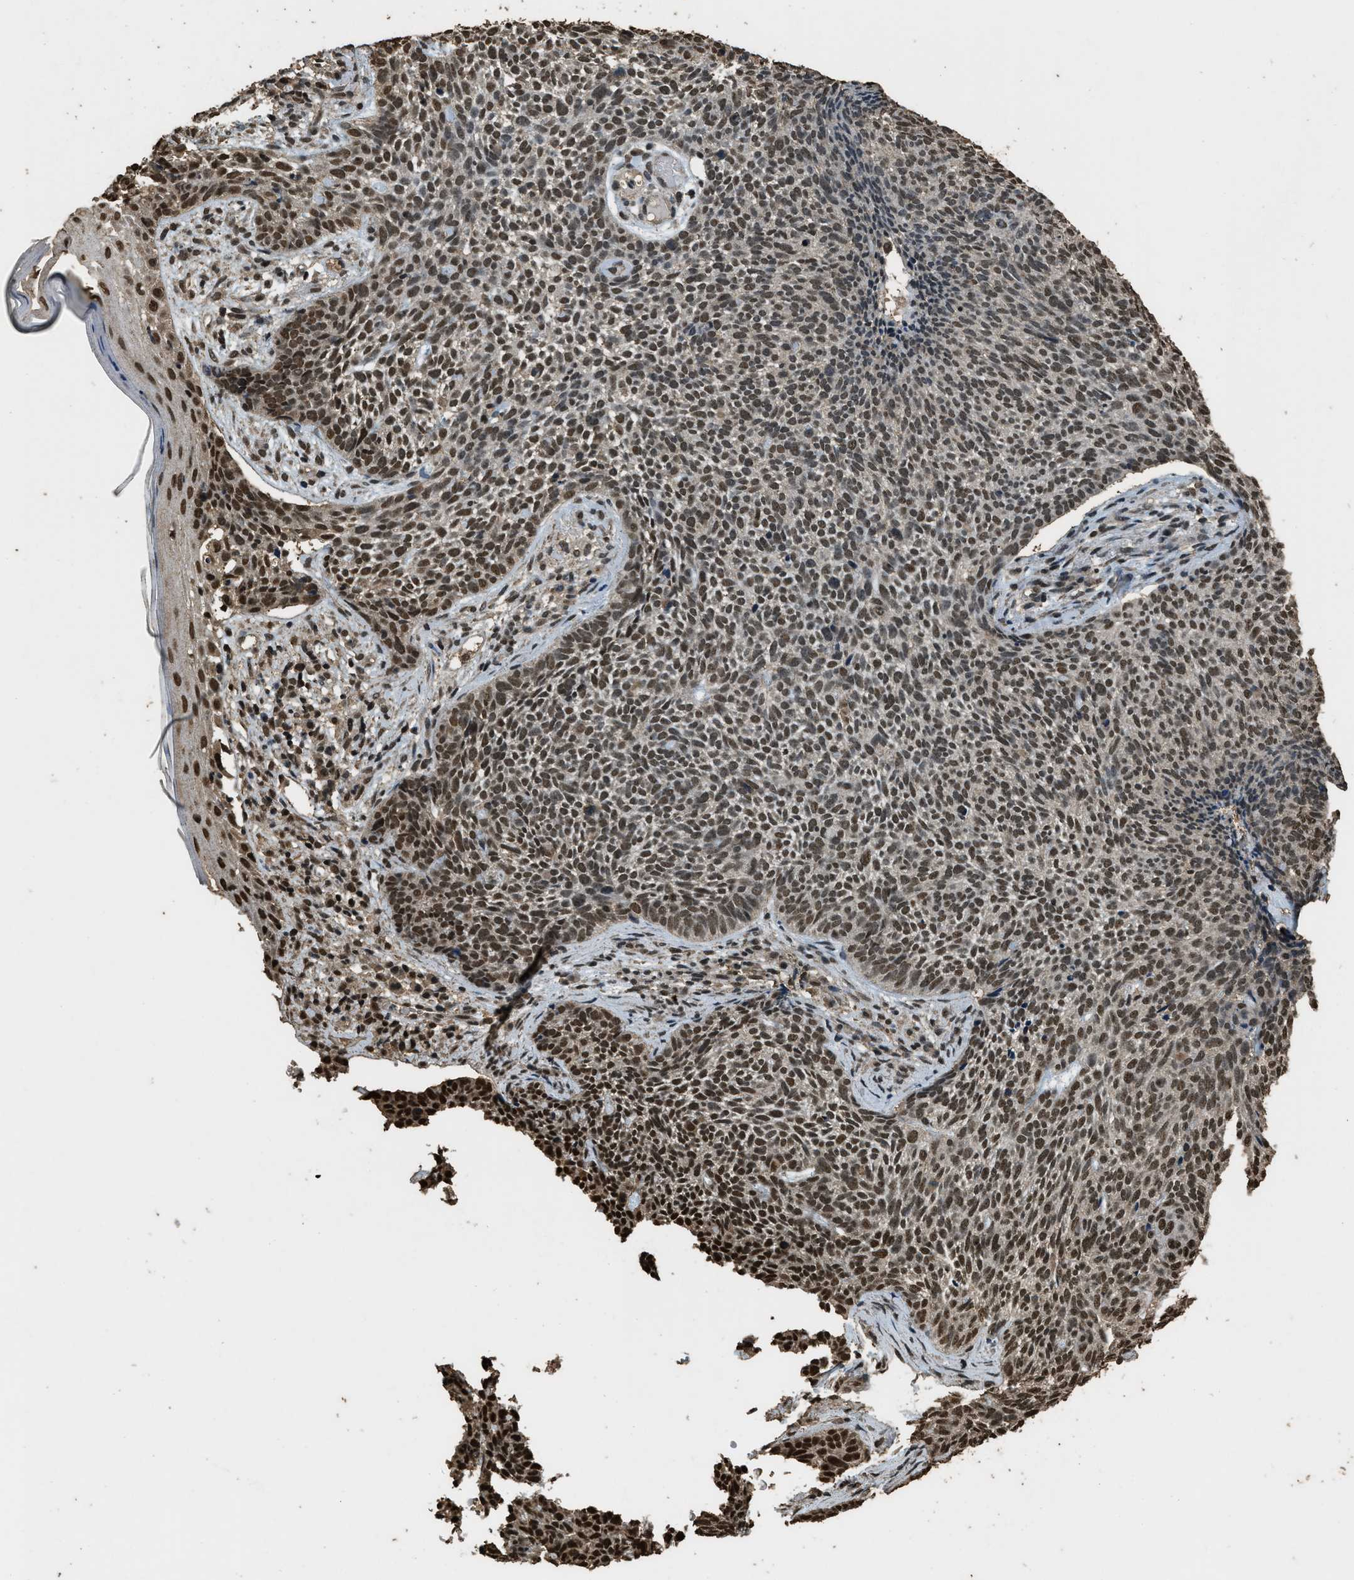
{"staining": {"intensity": "moderate", "quantity": ">75%", "location": "nuclear"}, "tissue": "skin cancer", "cell_type": "Tumor cells", "image_type": "cancer", "snomed": [{"axis": "morphology", "description": "Basal cell carcinoma"}, {"axis": "topography", "description": "Skin"}], "caption": "Immunohistochemistry staining of skin basal cell carcinoma, which exhibits medium levels of moderate nuclear positivity in approximately >75% of tumor cells indicating moderate nuclear protein expression. The staining was performed using DAB (brown) for protein detection and nuclei were counterstained in hematoxylin (blue).", "gene": "MYB", "patient": {"sex": "female", "age": 84}}